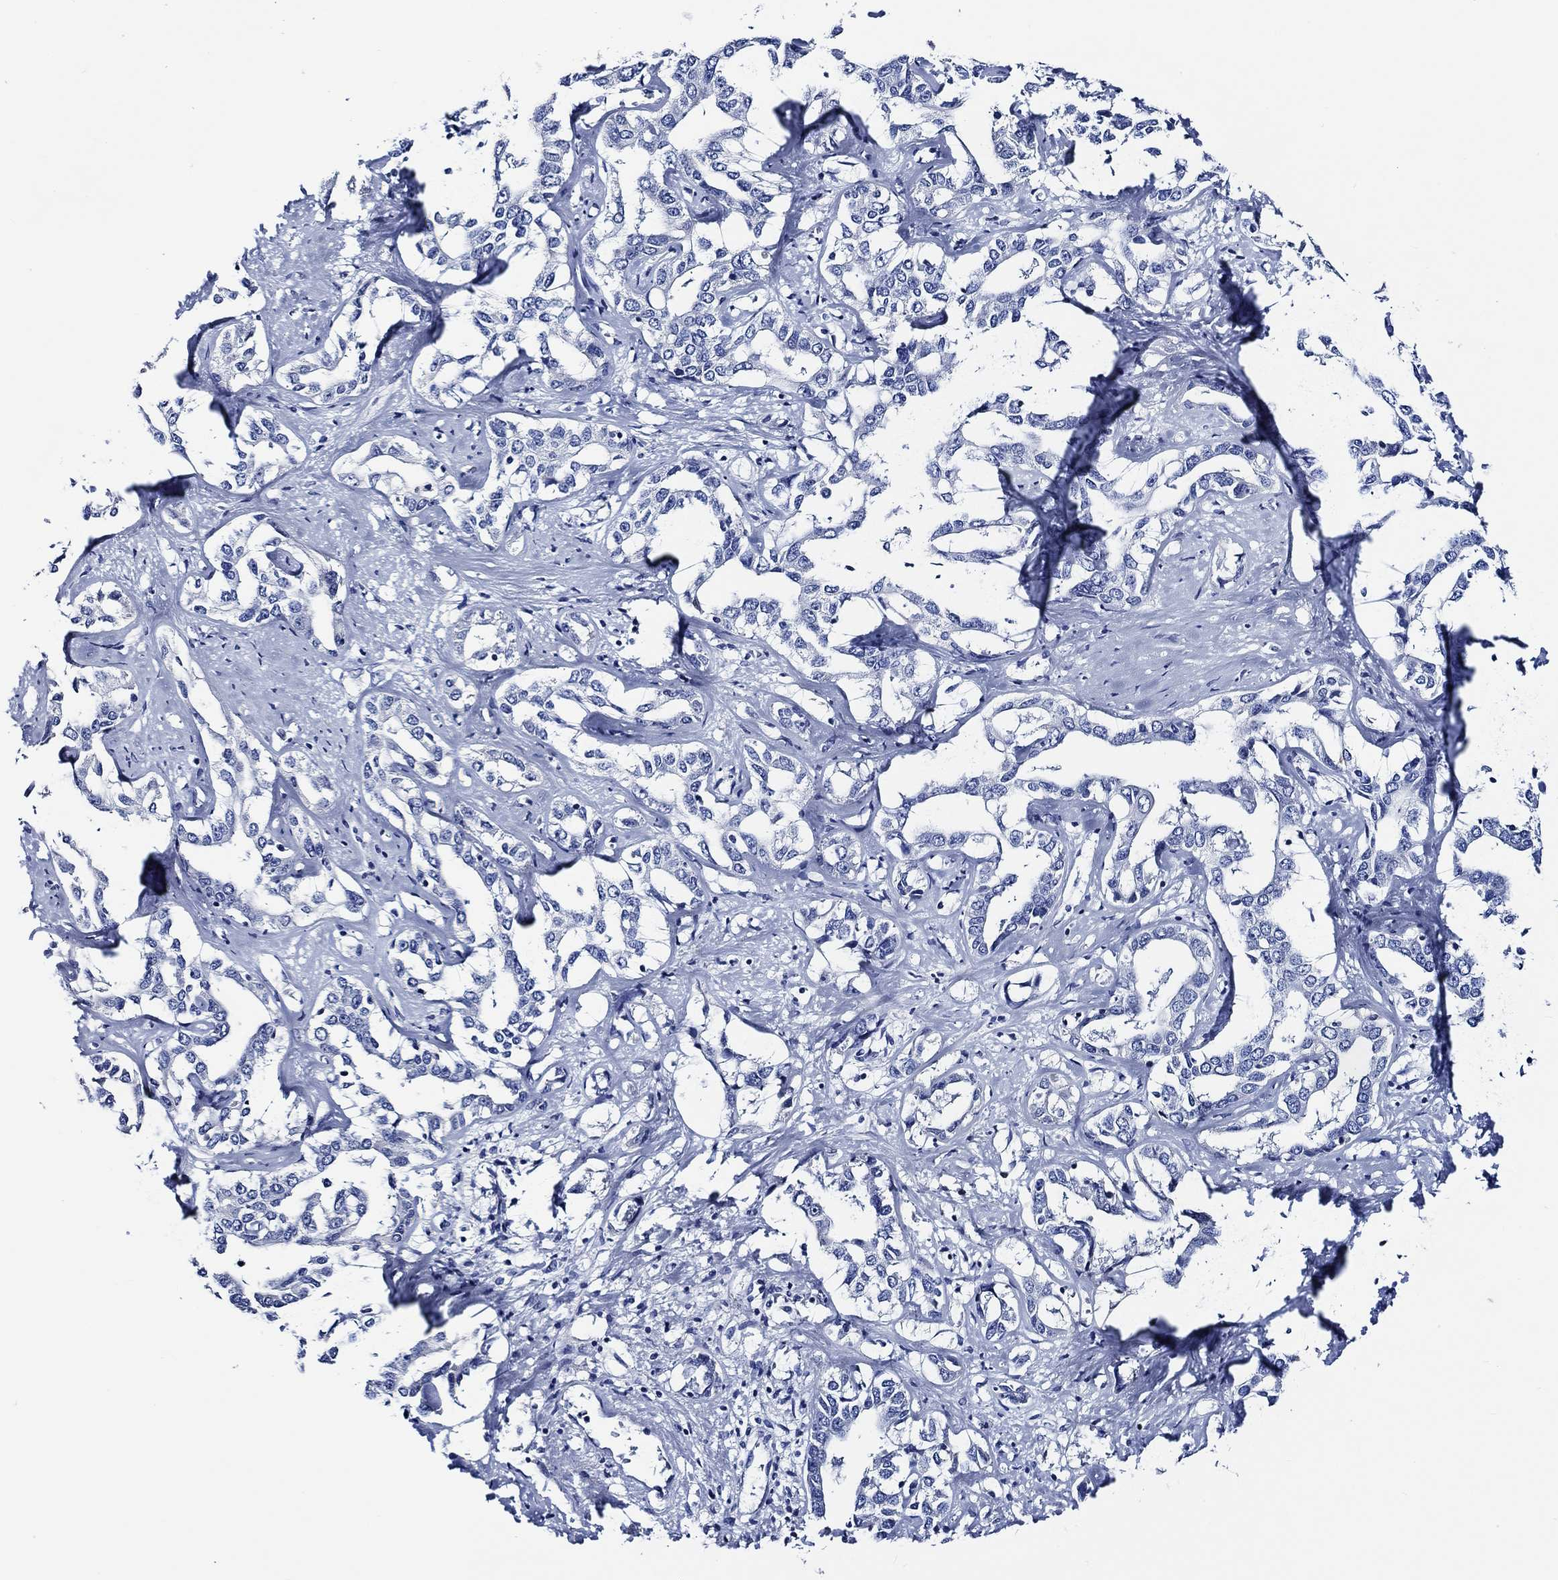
{"staining": {"intensity": "negative", "quantity": "none", "location": "none"}, "tissue": "liver cancer", "cell_type": "Tumor cells", "image_type": "cancer", "snomed": [{"axis": "morphology", "description": "Cholangiocarcinoma"}, {"axis": "topography", "description": "Liver"}], "caption": "Immunohistochemical staining of human liver cholangiocarcinoma shows no significant staining in tumor cells.", "gene": "WDR62", "patient": {"sex": "male", "age": 59}}